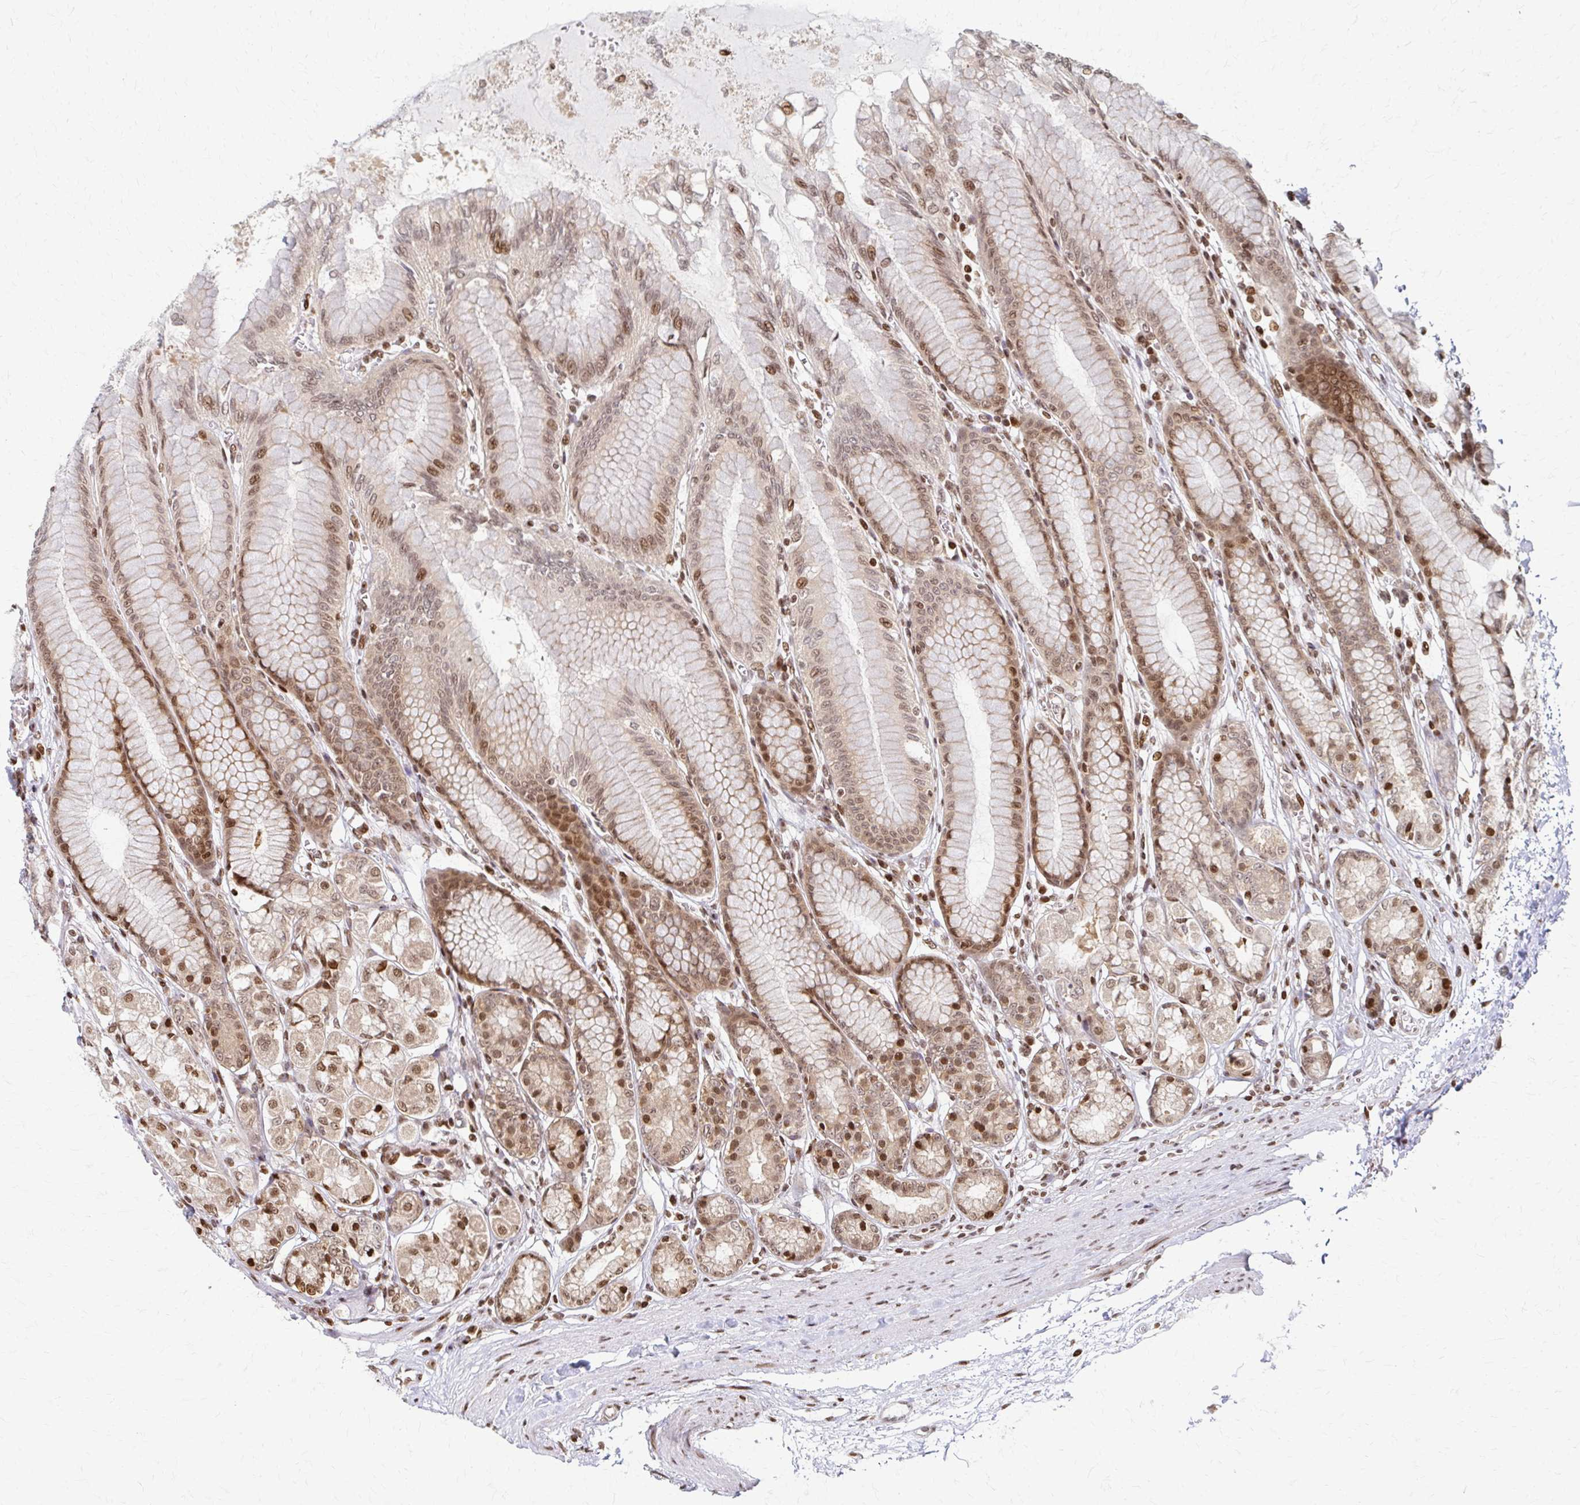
{"staining": {"intensity": "moderate", "quantity": ">75%", "location": "cytoplasmic/membranous,nuclear"}, "tissue": "stomach", "cell_type": "Glandular cells", "image_type": "normal", "snomed": [{"axis": "morphology", "description": "Normal tissue, NOS"}, {"axis": "topography", "description": "Stomach"}, {"axis": "topography", "description": "Stomach, lower"}], "caption": "Unremarkable stomach was stained to show a protein in brown. There is medium levels of moderate cytoplasmic/membranous,nuclear expression in about >75% of glandular cells. (Stains: DAB in brown, nuclei in blue, Microscopy: brightfield microscopy at high magnification).", "gene": "PSMD7", "patient": {"sex": "male", "age": 76}}